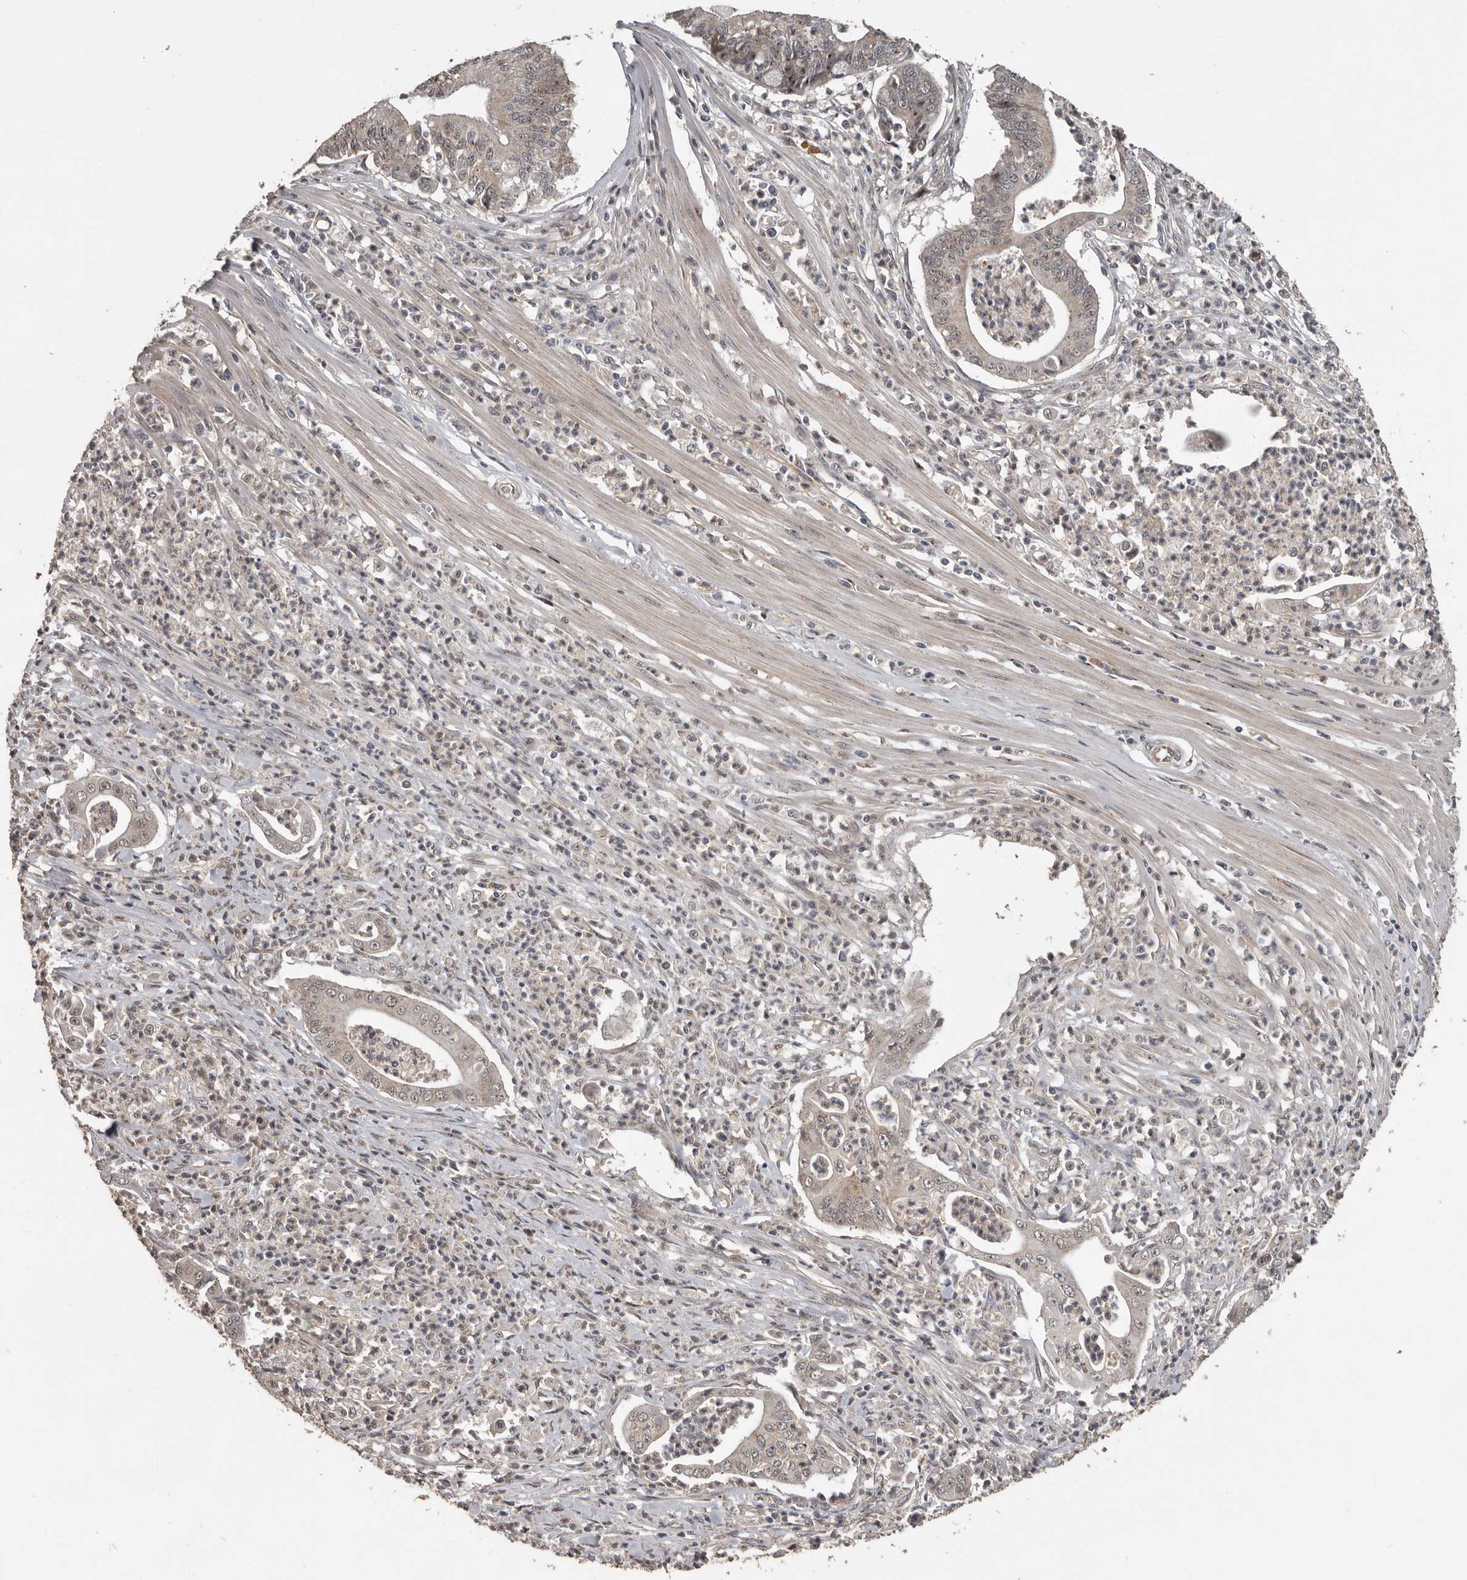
{"staining": {"intensity": "negative", "quantity": "none", "location": "none"}, "tissue": "pancreatic cancer", "cell_type": "Tumor cells", "image_type": "cancer", "snomed": [{"axis": "morphology", "description": "Adenocarcinoma, NOS"}, {"axis": "topography", "description": "Pancreas"}], "caption": "This is an immunohistochemistry (IHC) histopathology image of adenocarcinoma (pancreatic). There is no expression in tumor cells.", "gene": "CEP350", "patient": {"sex": "male", "age": 69}}